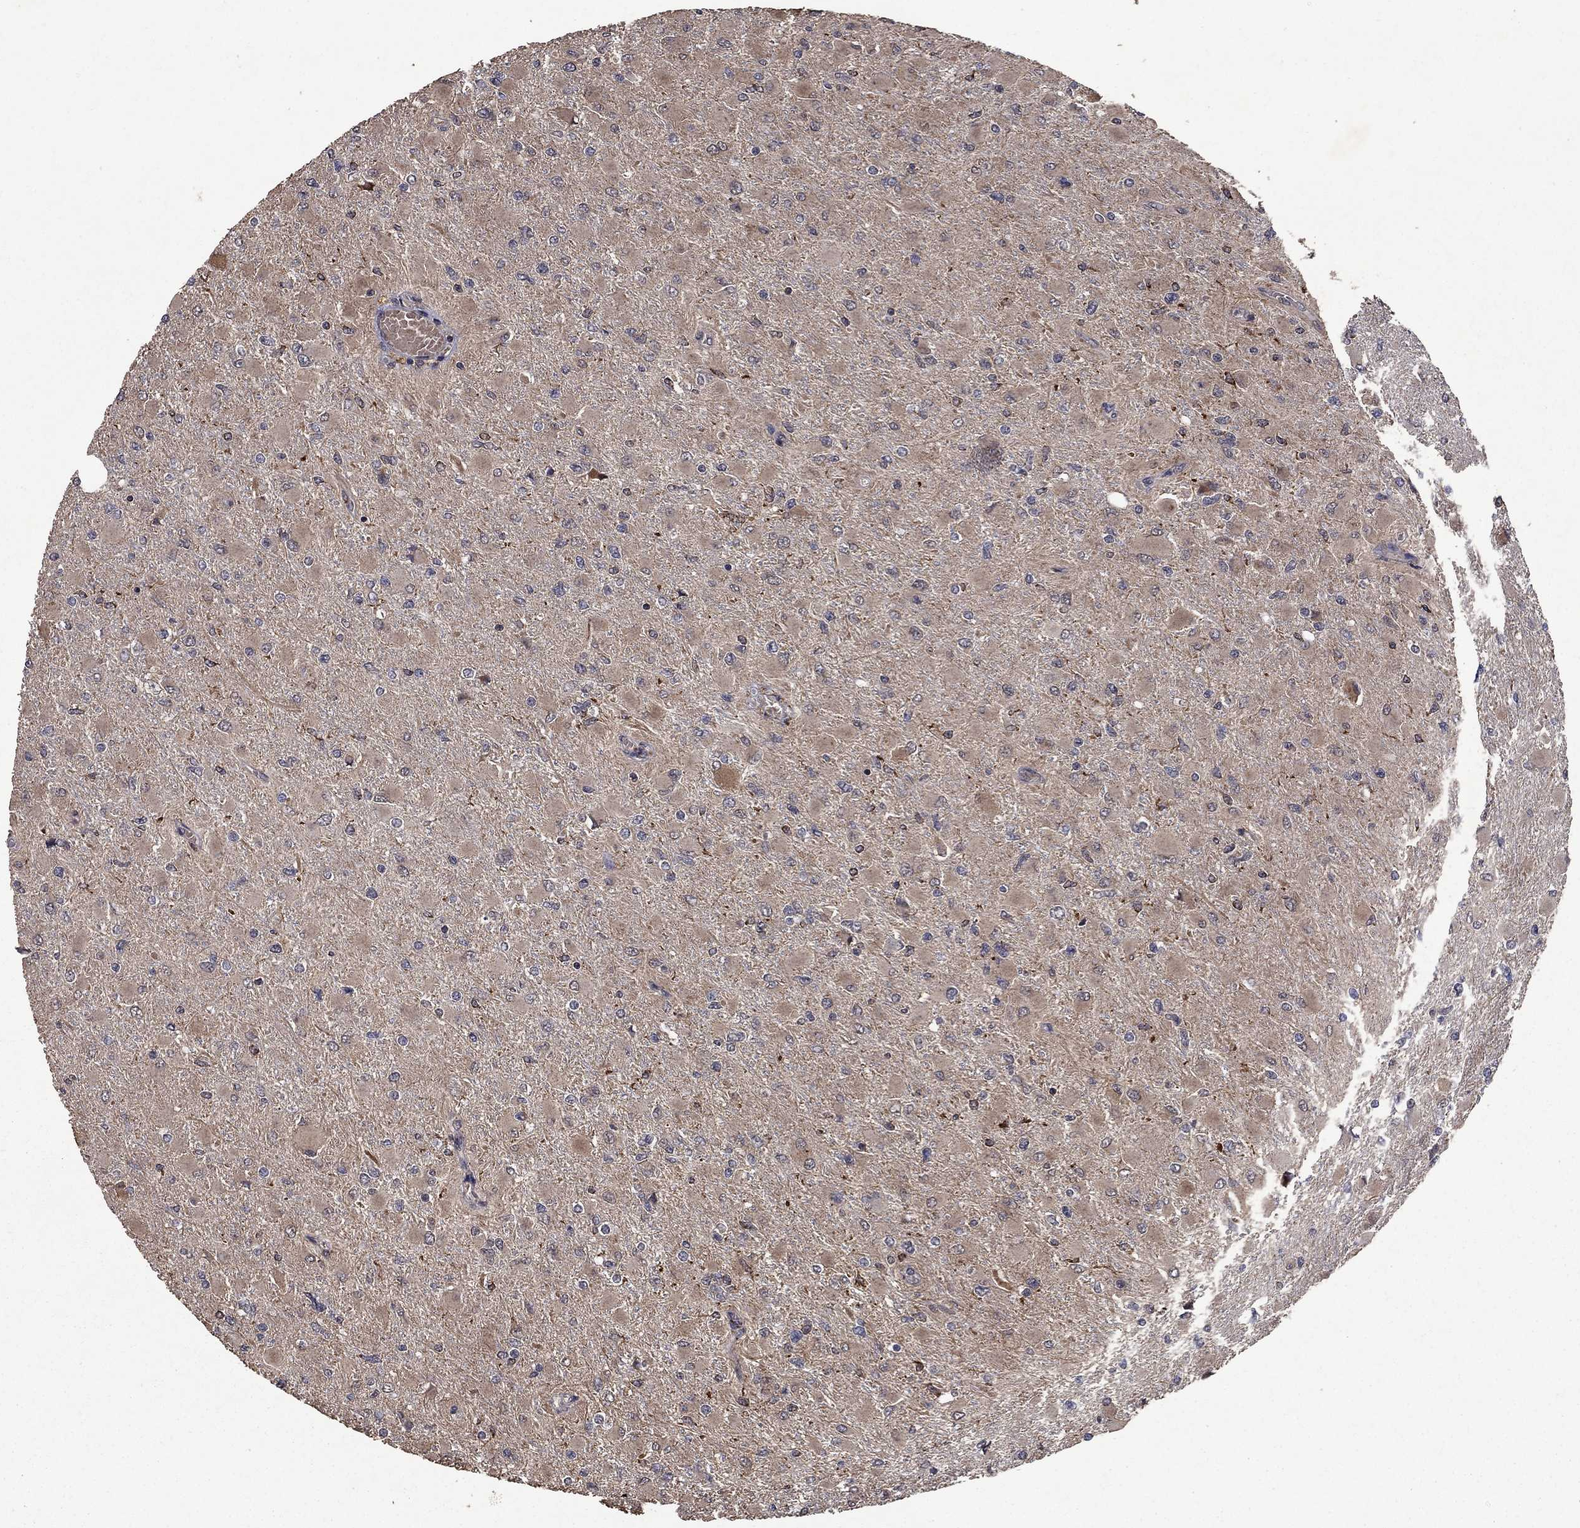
{"staining": {"intensity": "negative", "quantity": "none", "location": "none"}, "tissue": "glioma", "cell_type": "Tumor cells", "image_type": "cancer", "snomed": [{"axis": "morphology", "description": "Glioma, malignant, High grade"}, {"axis": "topography", "description": "Cerebral cortex"}], "caption": "High-grade glioma (malignant) was stained to show a protein in brown. There is no significant expression in tumor cells.", "gene": "DHRS1", "patient": {"sex": "female", "age": 36}}